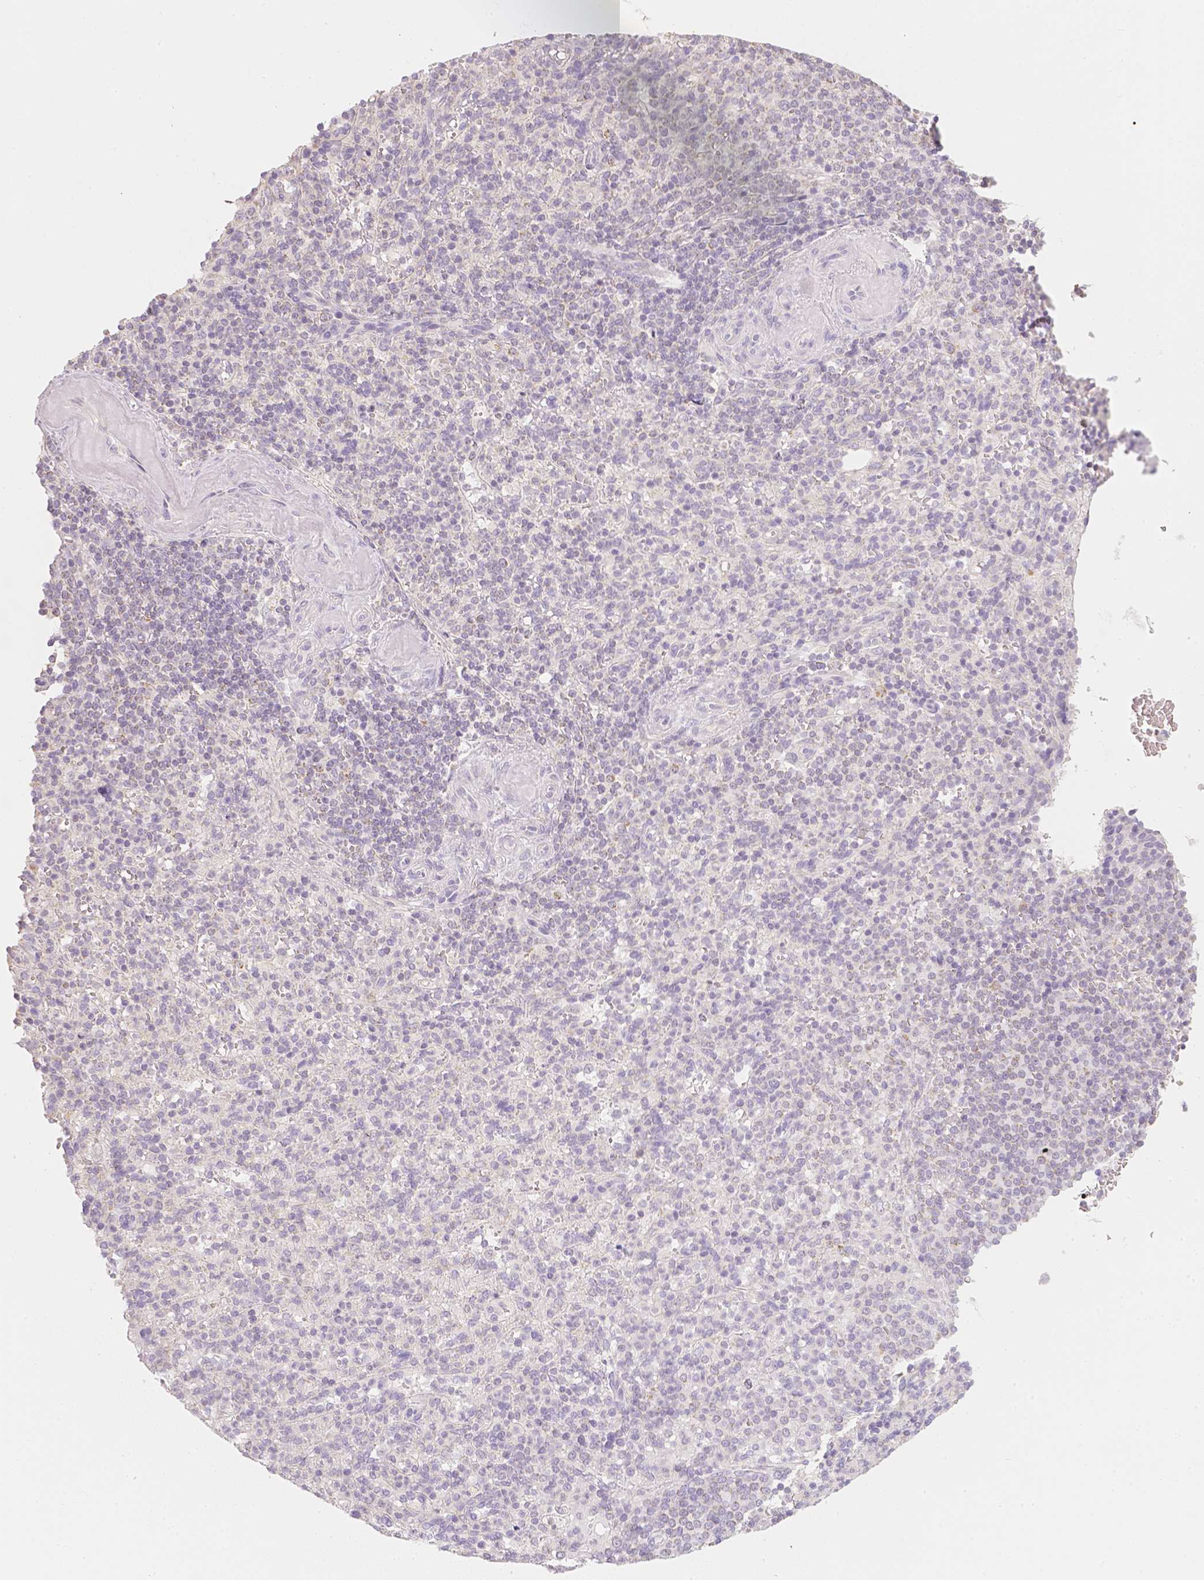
{"staining": {"intensity": "negative", "quantity": "none", "location": "none"}, "tissue": "spleen", "cell_type": "Cells in red pulp", "image_type": "normal", "snomed": [{"axis": "morphology", "description": "Normal tissue, NOS"}, {"axis": "topography", "description": "Spleen"}], "caption": "IHC photomicrograph of benign spleen stained for a protein (brown), which shows no expression in cells in red pulp. (IHC, brightfield microscopy, high magnification).", "gene": "NVL", "patient": {"sex": "female", "age": 74}}